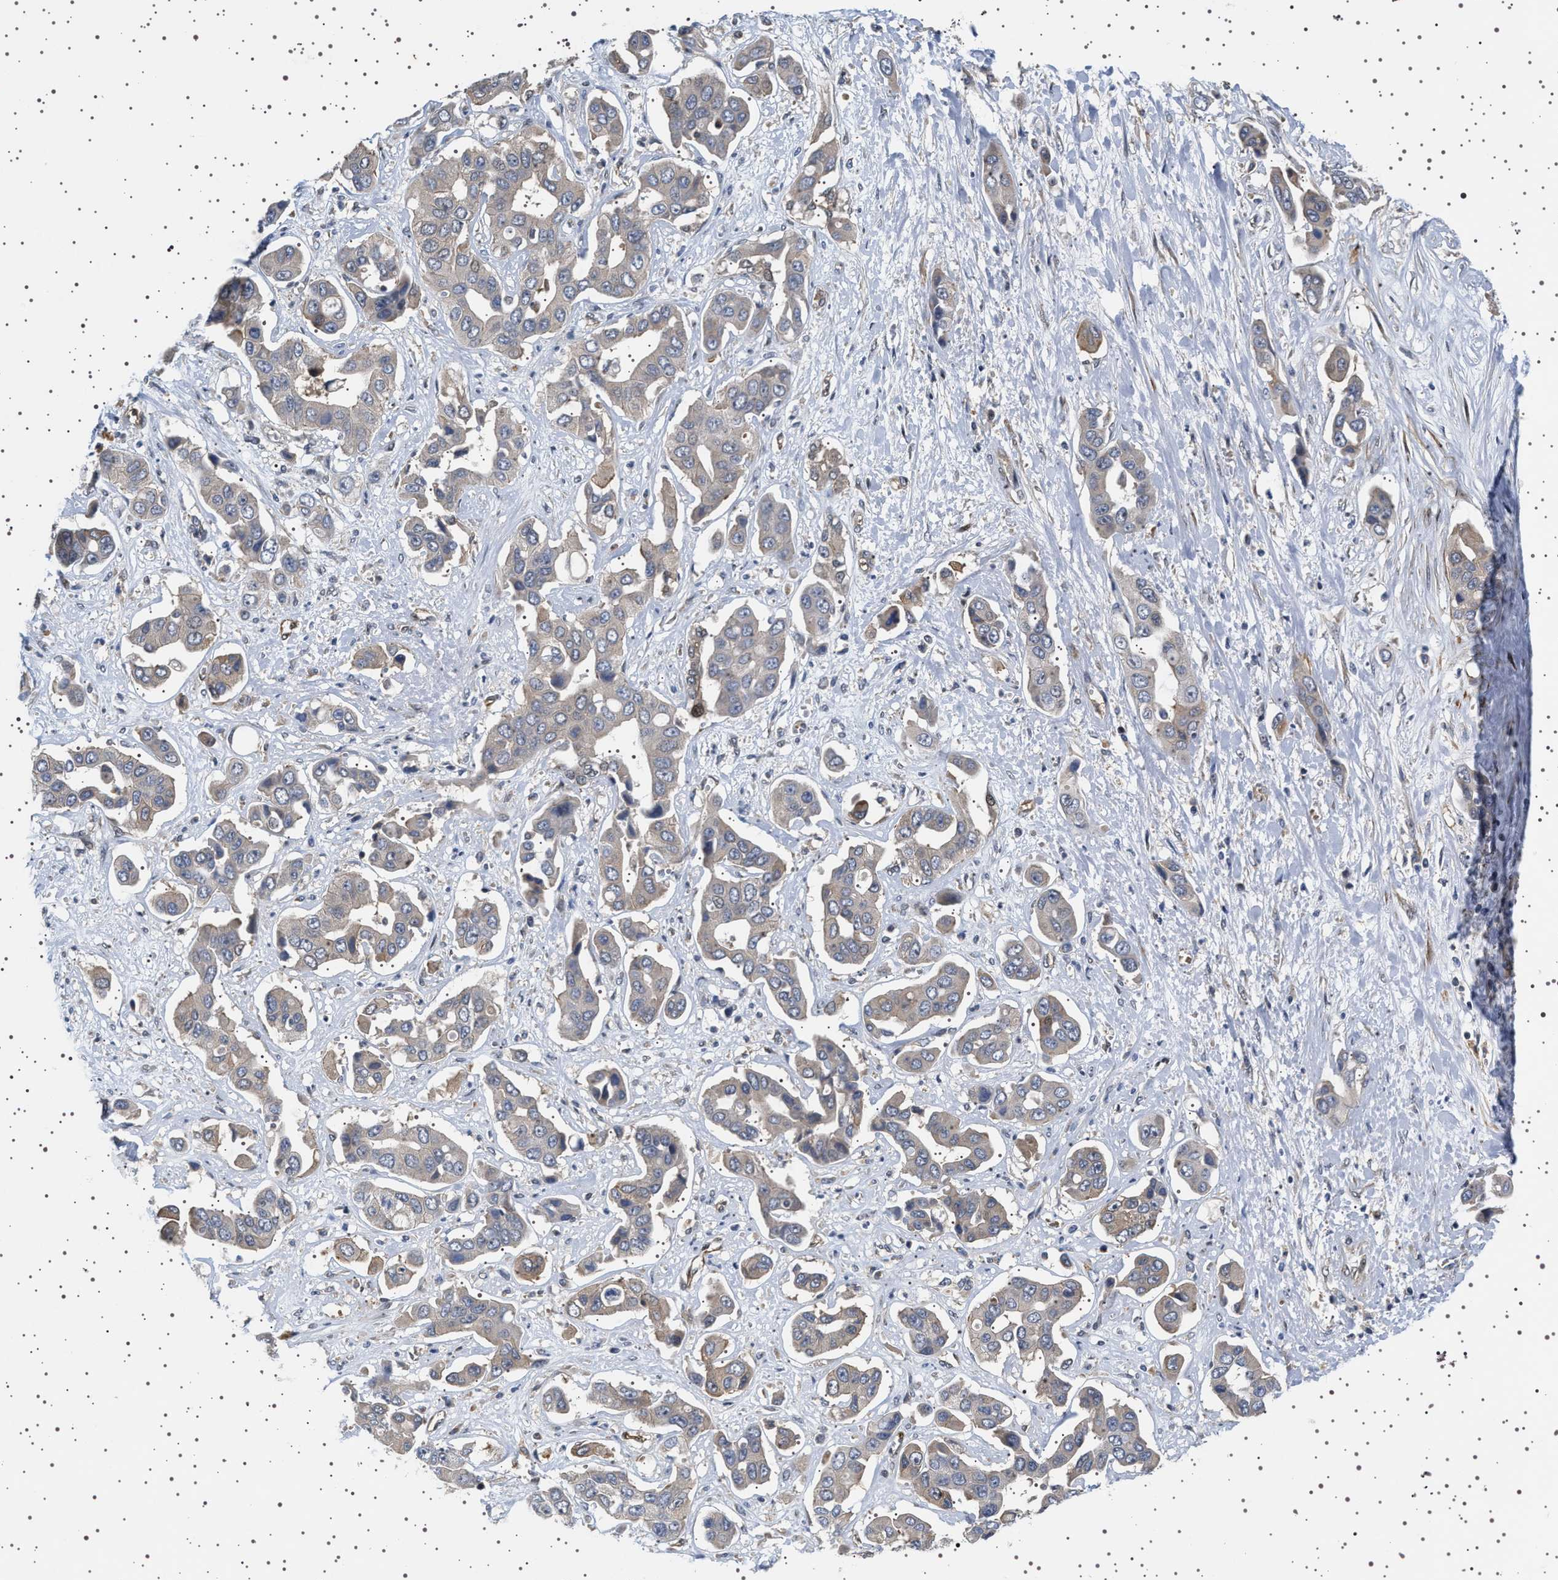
{"staining": {"intensity": "weak", "quantity": "<25%", "location": "cytoplasmic/membranous"}, "tissue": "liver cancer", "cell_type": "Tumor cells", "image_type": "cancer", "snomed": [{"axis": "morphology", "description": "Cholangiocarcinoma"}, {"axis": "topography", "description": "Liver"}], "caption": "This photomicrograph is of cholangiocarcinoma (liver) stained with immunohistochemistry (IHC) to label a protein in brown with the nuclei are counter-stained blue. There is no positivity in tumor cells.", "gene": "BAG3", "patient": {"sex": "female", "age": 52}}